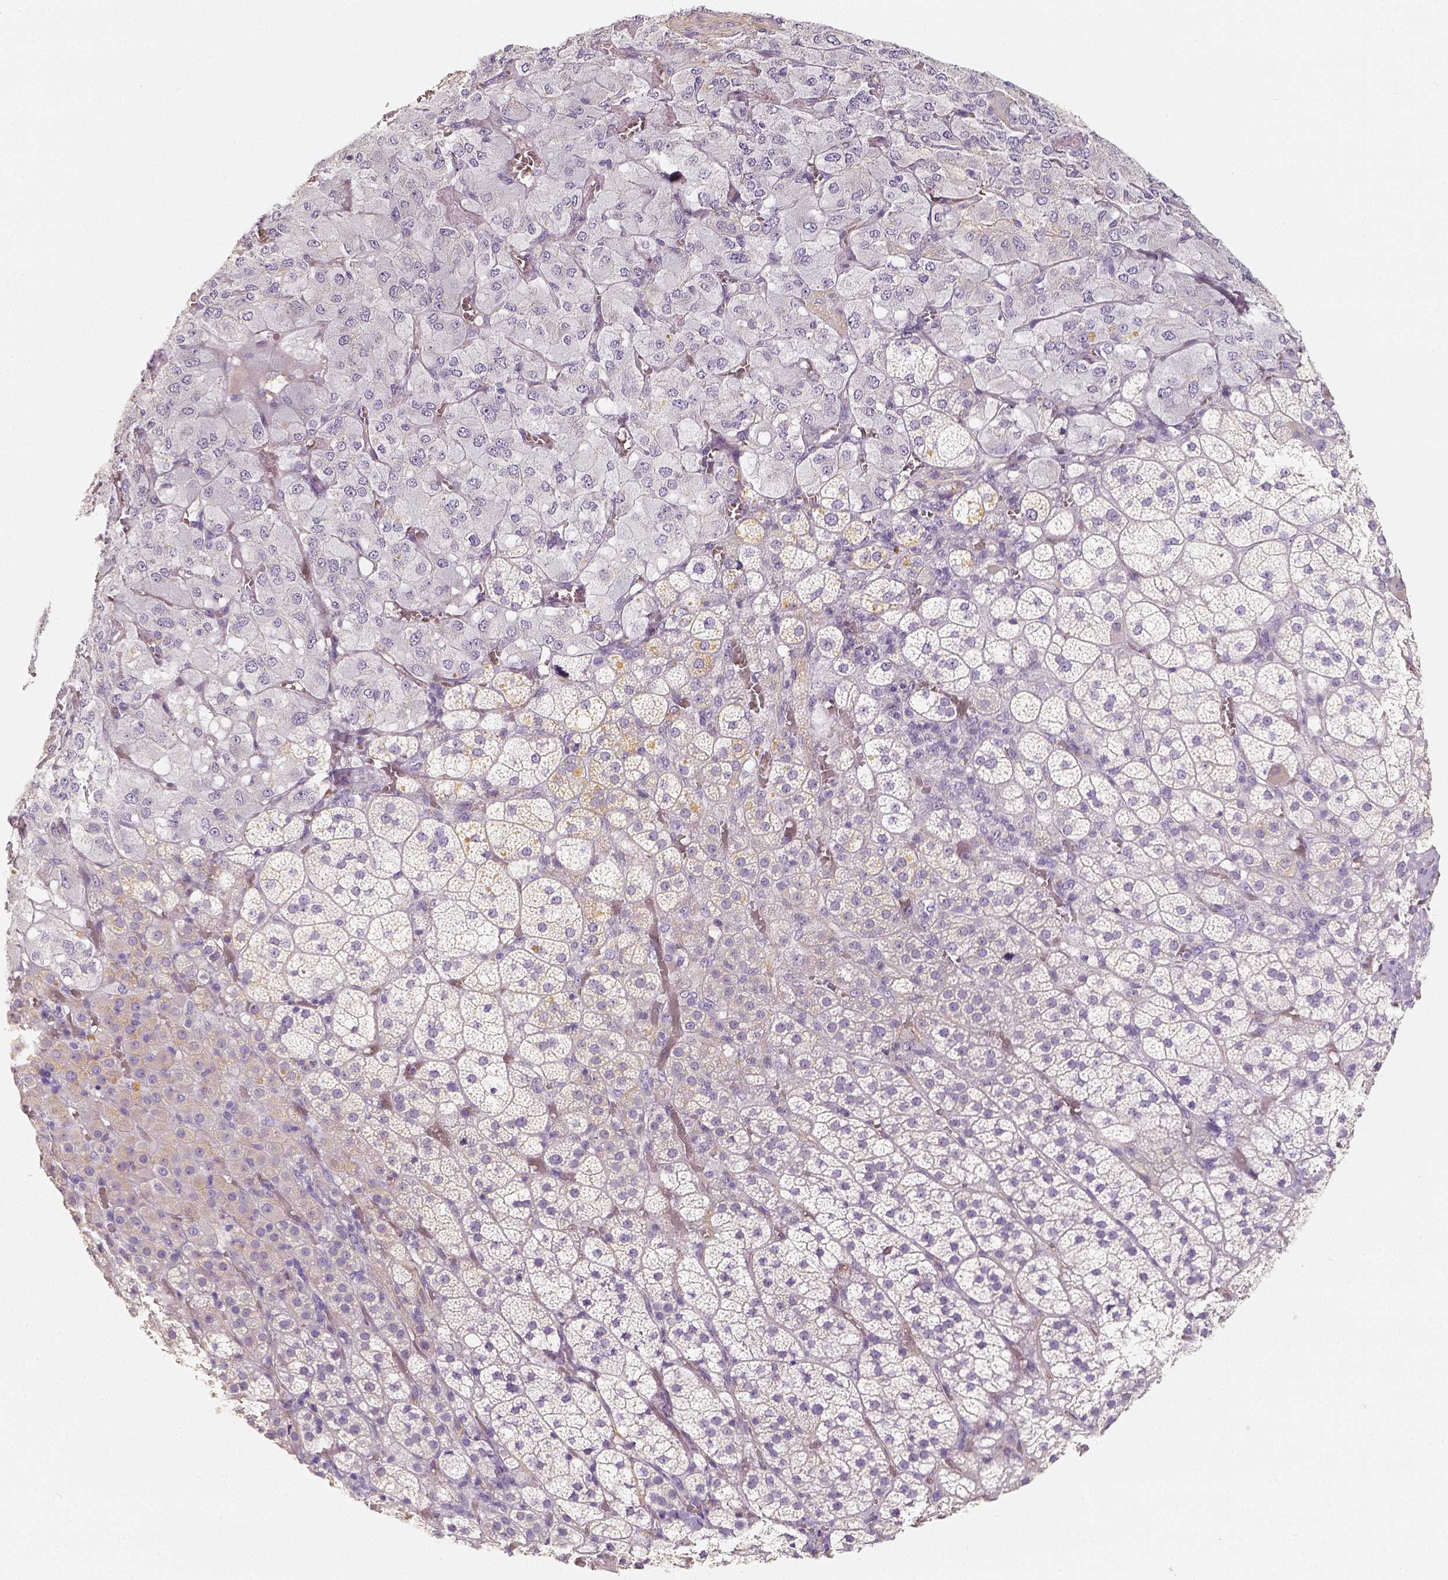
{"staining": {"intensity": "negative", "quantity": "none", "location": "none"}, "tissue": "adrenal gland", "cell_type": "Glandular cells", "image_type": "normal", "snomed": [{"axis": "morphology", "description": "Normal tissue, NOS"}, {"axis": "topography", "description": "Adrenal gland"}], "caption": "DAB immunohistochemical staining of benign human adrenal gland demonstrates no significant positivity in glandular cells.", "gene": "THY1", "patient": {"sex": "female", "age": 60}}